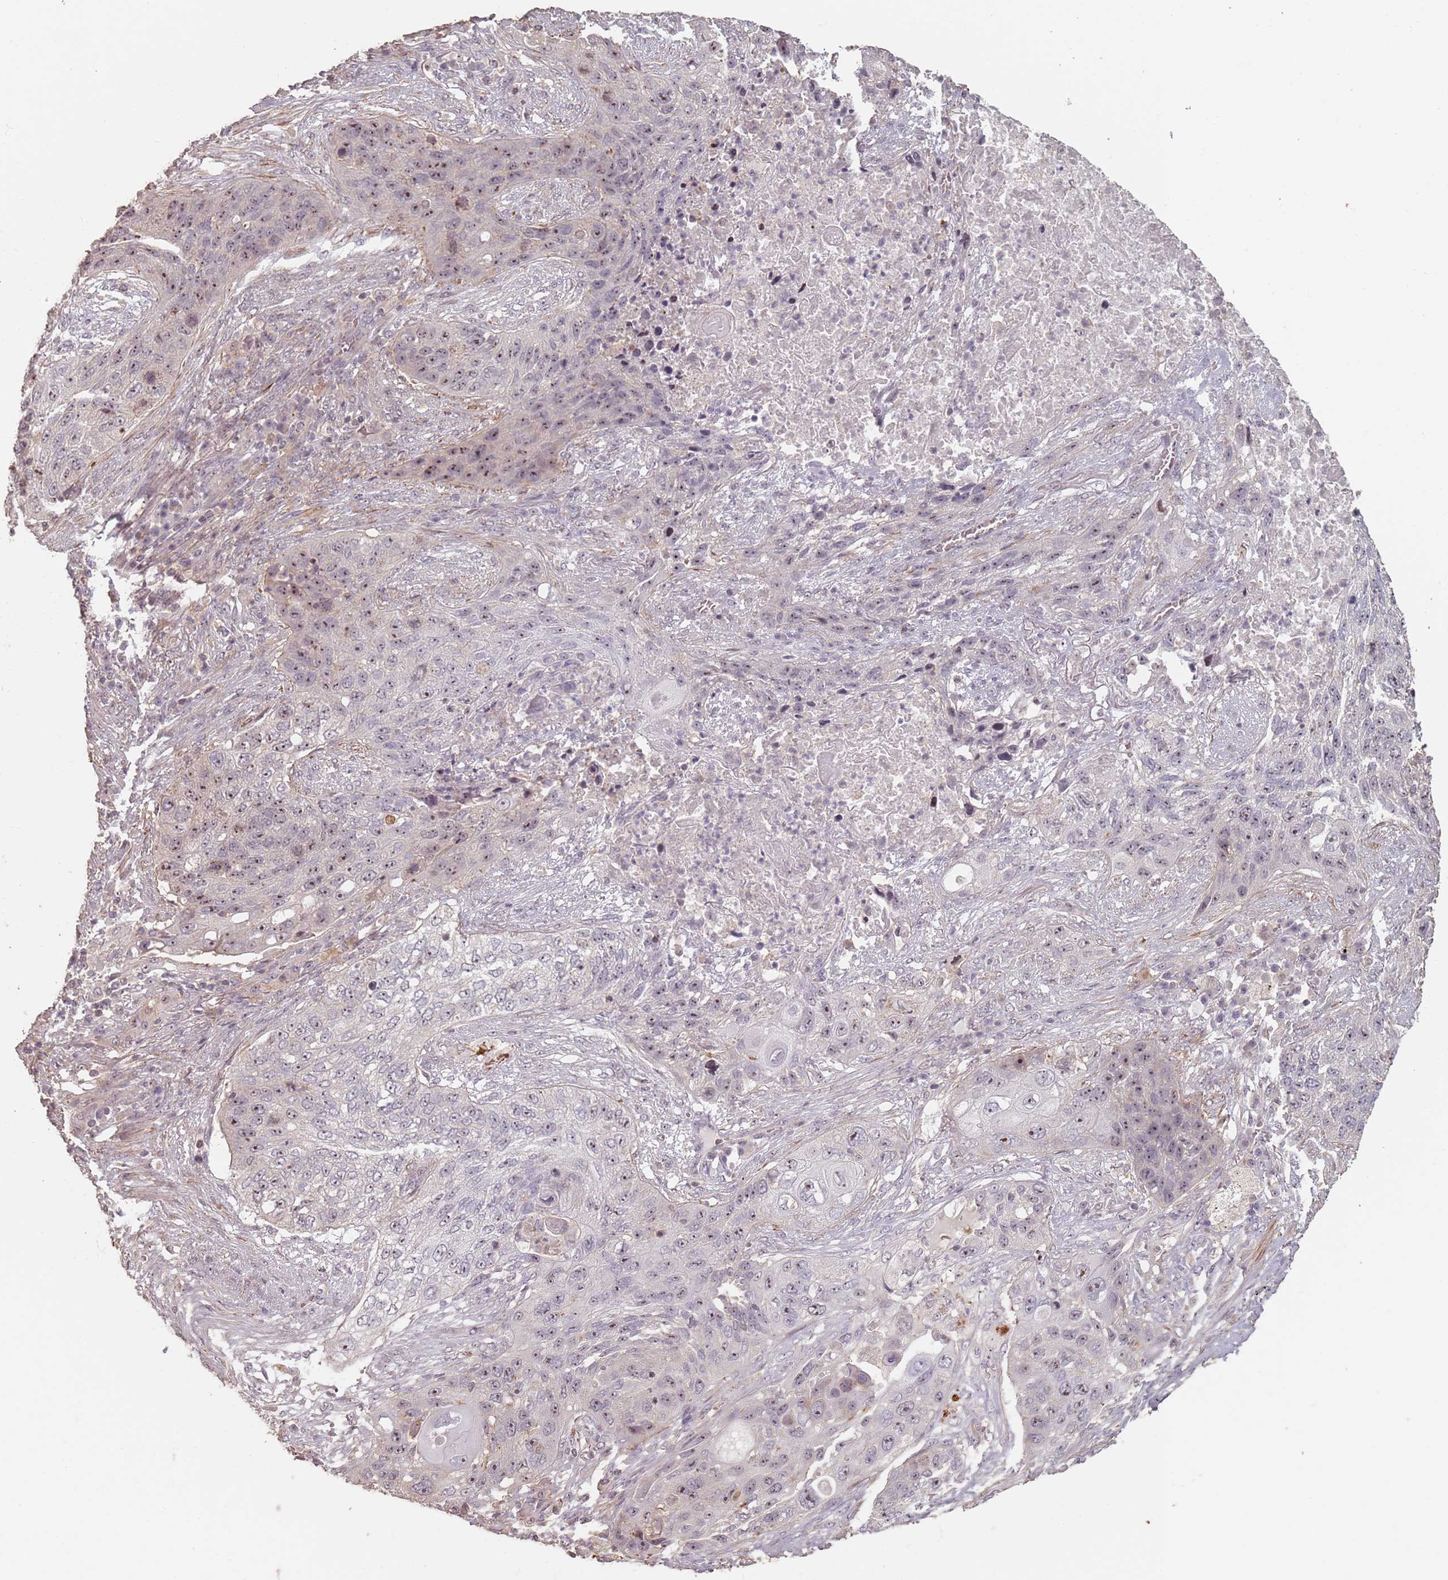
{"staining": {"intensity": "moderate", "quantity": ">75%", "location": "nuclear"}, "tissue": "lung cancer", "cell_type": "Tumor cells", "image_type": "cancer", "snomed": [{"axis": "morphology", "description": "Squamous cell carcinoma, NOS"}, {"axis": "topography", "description": "Lung"}], "caption": "About >75% of tumor cells in human lung cancer show moderate nuclear protein positivity as visualized by brown immunohistochemical staining.", "gene": "ADTRP", "patient": {"sex": "female", "age": 63}}